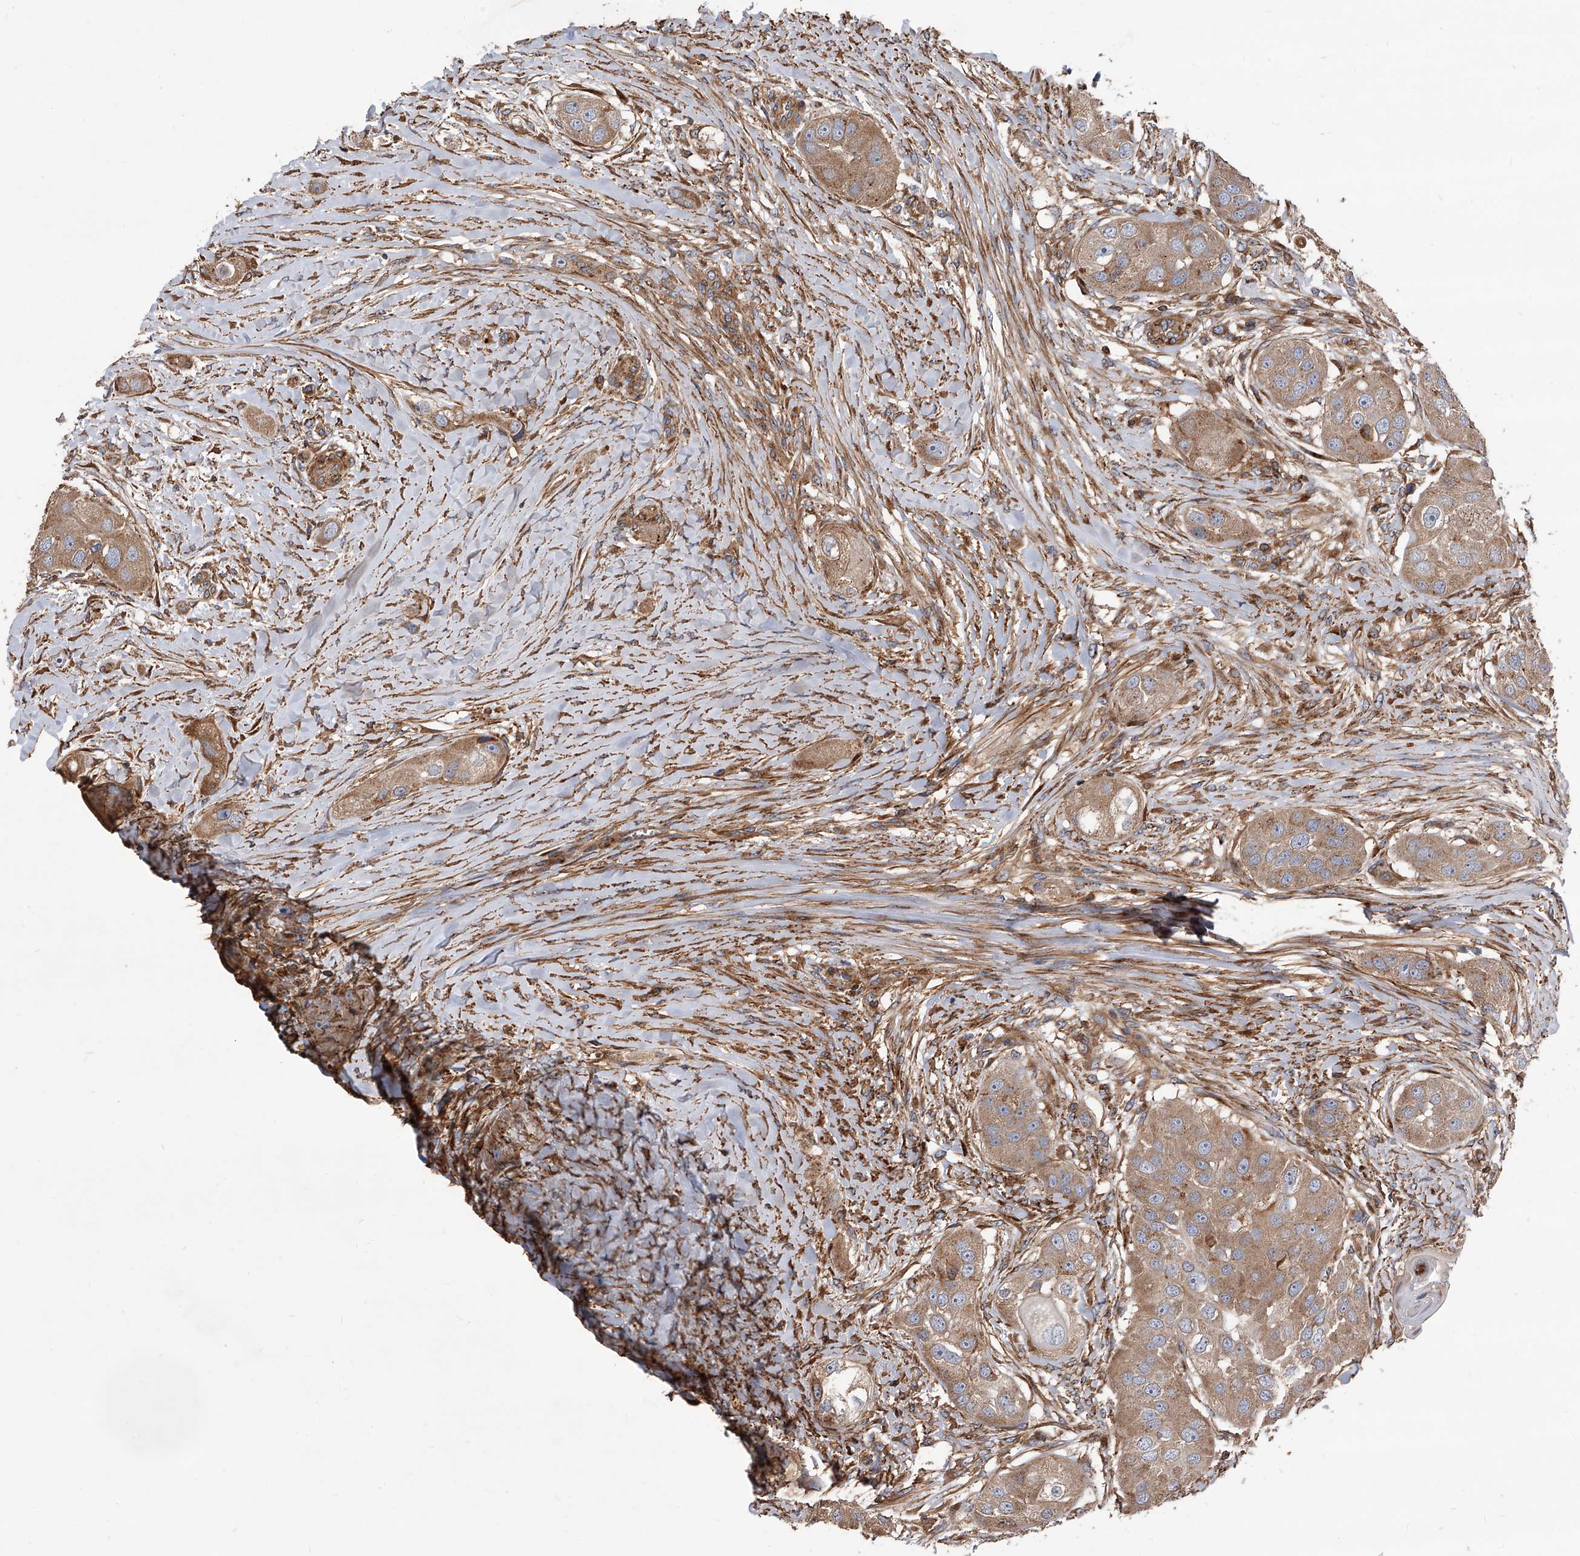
{"staining": {"intensity": "moderate", "quantity": ">75%", "location": "cytoplasmic/membranous"}, "tissue": "head and neck cancer", "cell_type": "Tumor cells", "image_type": "cancer", "snomed": [{"axis": "morphology", "description": "Normal tissue, NOS"}, {"axis": "morphology", "description": "Squamous cell carcinoma, NOS"}, {"axis": "topography", "description": "Skeletal muscle"}, {"axis": "topography", "description": "Head-Neck"}], "caption": "Head and neck cancer was stained to show a protein in brown. There is medium levels of moderate cytoplasmic/membranous positivity in approximately >75% of tumor cells. The staining is performed using DAB brown chromogen to label protein expression. The nuclei are counter-stained blue using hematoxylin.", "gene": "PISD", "patient": {"sex": "male", "age": 51}}